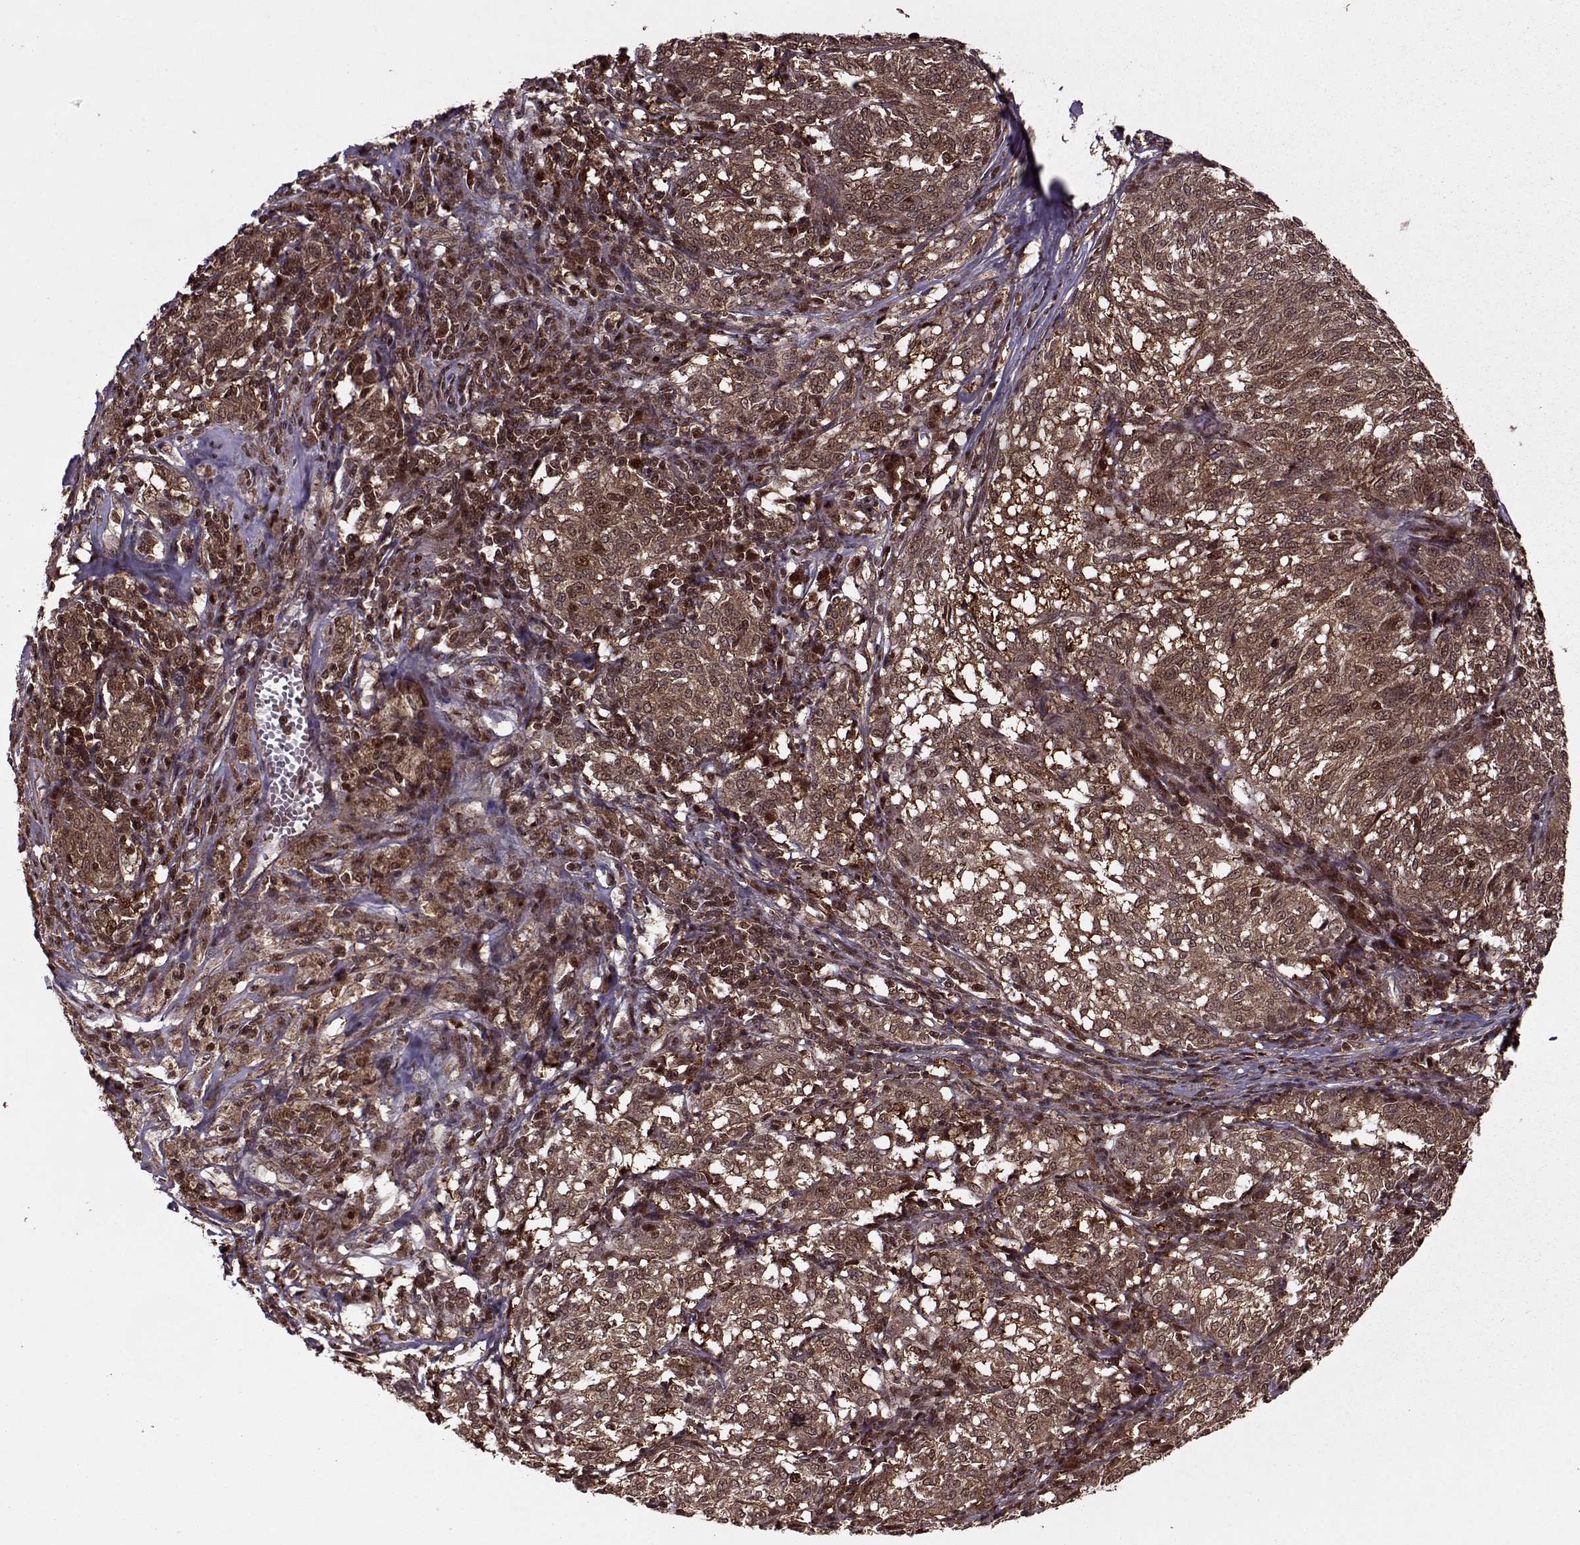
{"staining": {"intensity": "strong", "quantity": ">75%", "location": "cytoplasmic/membranous,nuclear"}, "tissue": "melanoma", "cell_type": "Tumor cells", "image_type": "cancer", "snomed": [{"axis": "morphology", "description": "Malignant melanoma, NOS"}, {"axis": "topography", "description": "Skin"}], "caption": "IHC (DAB (3,3'-diaminobenzidine)) staining of human malignant melanoma demonstrates strong cytoplasmic/membranous and nuclear protein staining in about >75% of tumor cells.", "gene": "PSMA7", "patient": {"sex": "female", "age": 72}}